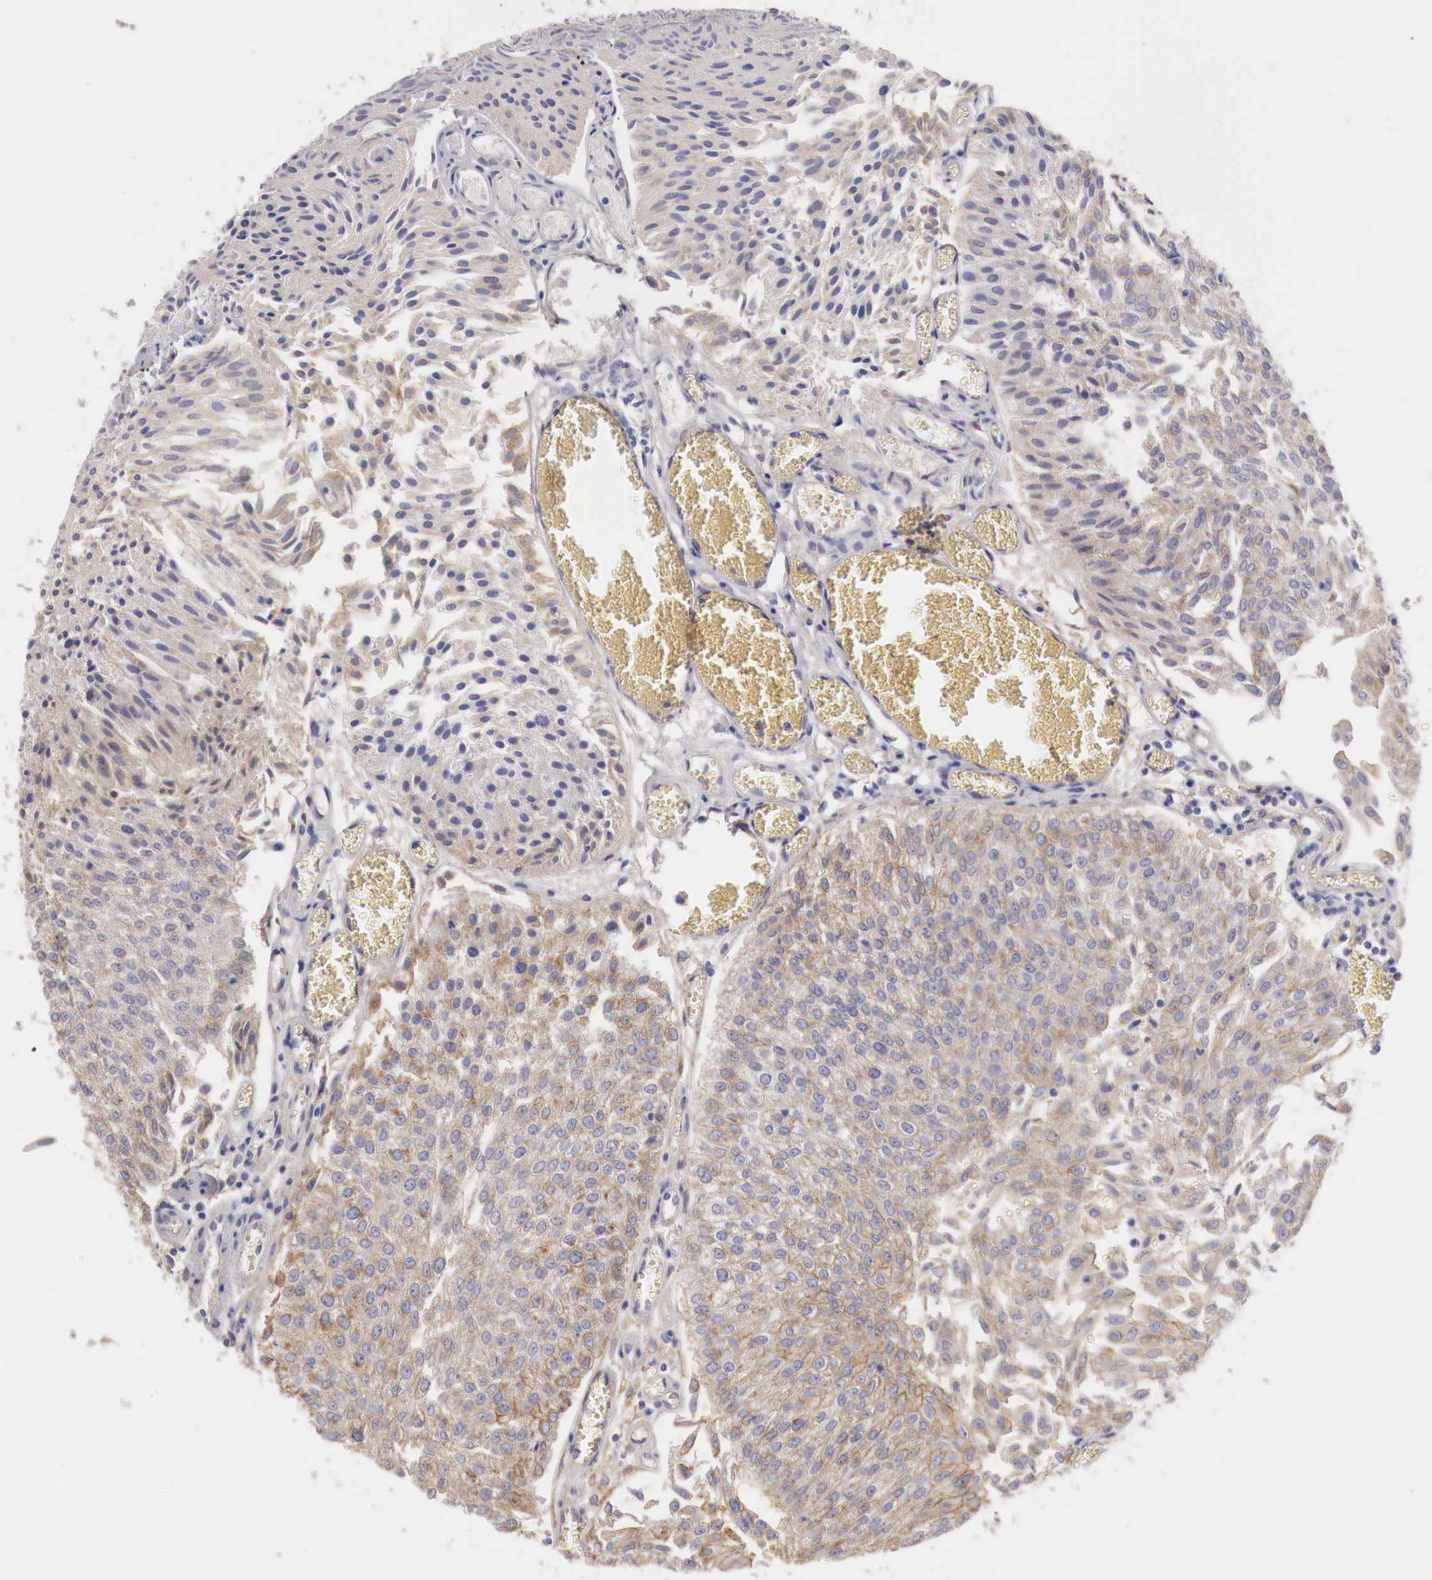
{"staining": {"intensity": "weak", "quantity": "25%-75%", "location": "cytoplasmic/membranous"}, "tissue": "urothelial cancer", "cell_type": "Tumor cells", "image_type": "cancer", "snomed": [{"axis": "morphology", "description": "Urothelial carcinoma, Low grade"}, {"axis": "topography", "description": "Urinary bladder"}], "caption": "This histopathology image shows immunohistochemistry (IHC) staining of urothelial cancer, with low weak cytoplasmic/membranous staining in approximately 25%-75% of tumor cells.", "gene": "KLHDC7B", "patient": {"sex": "male", "age": 86}}